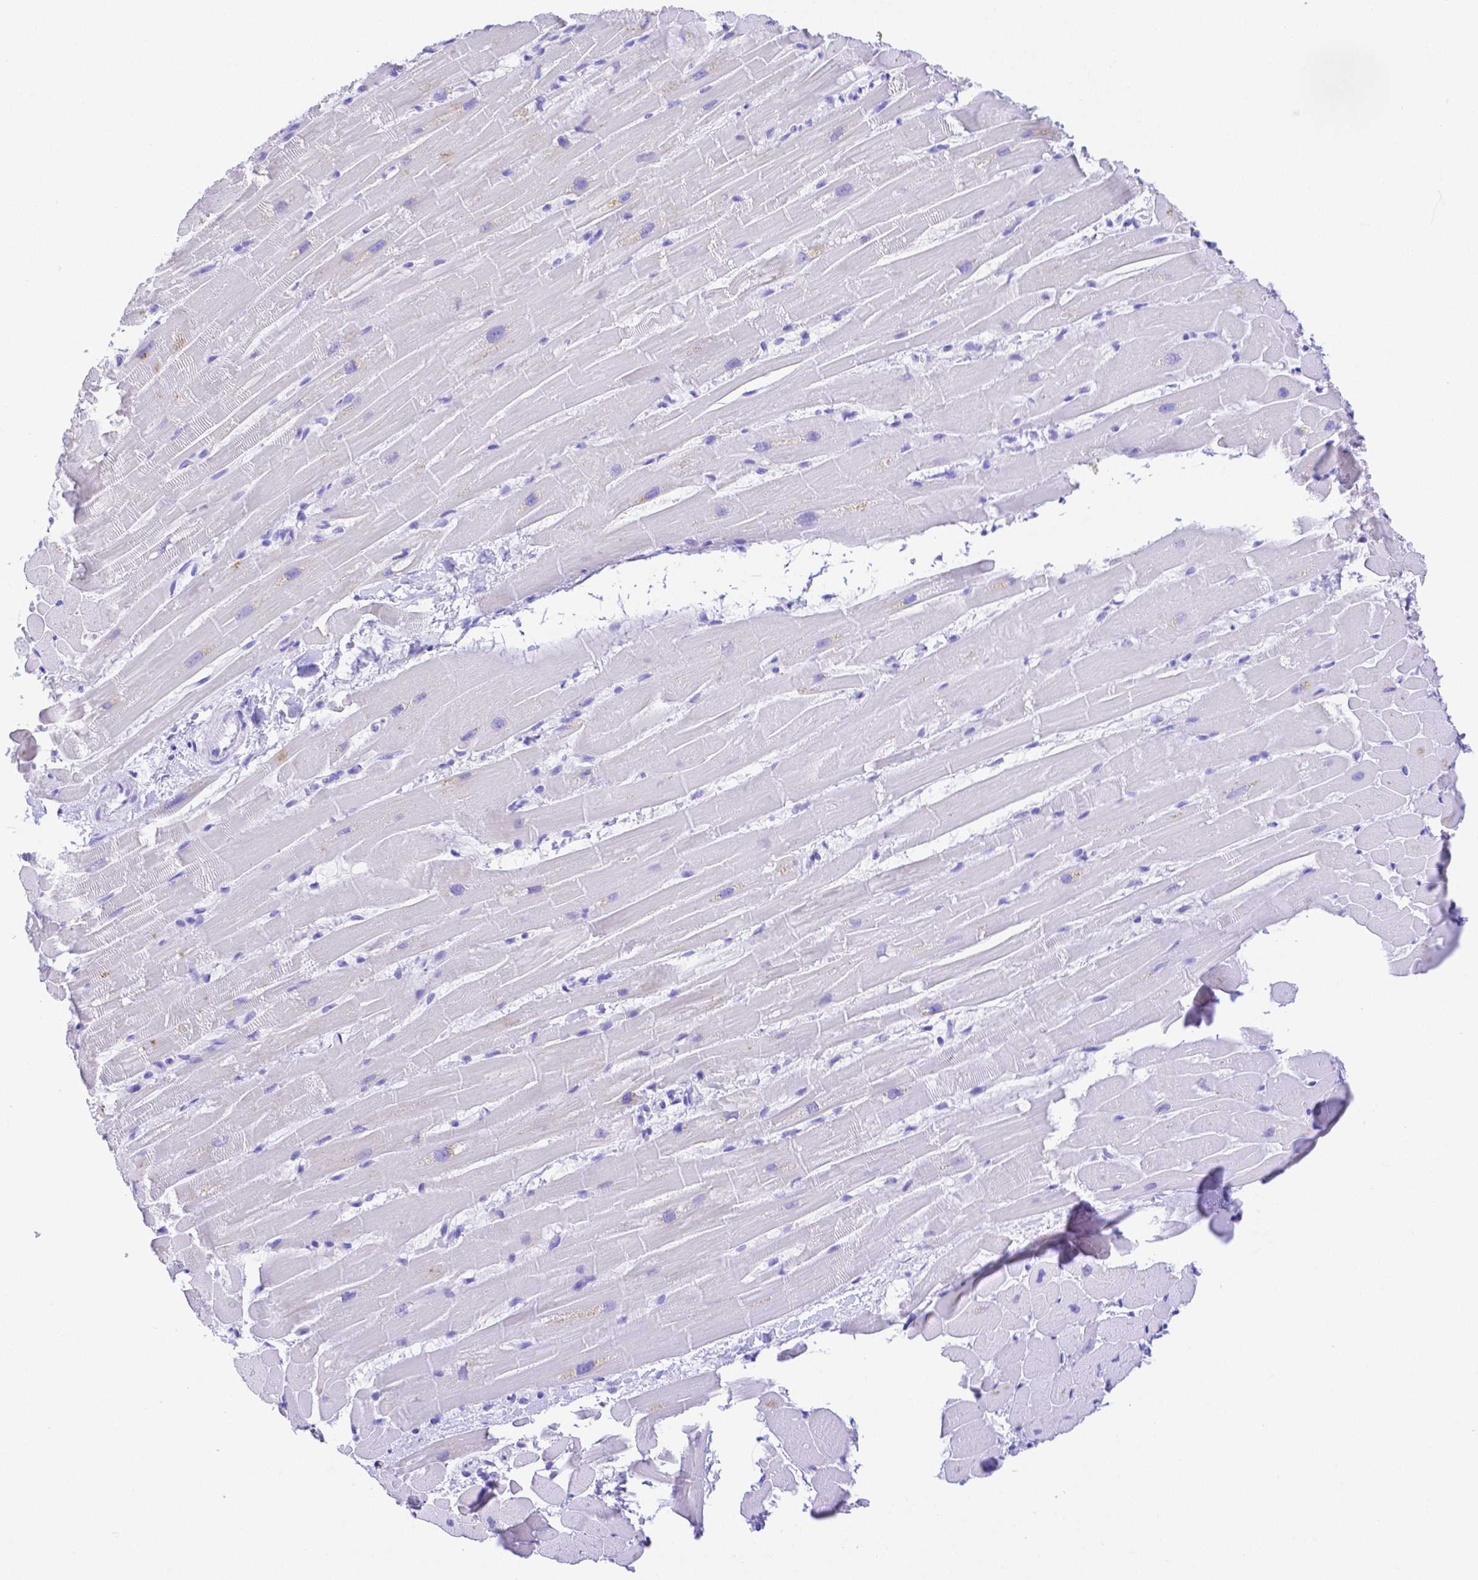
{"staining": {"intensity": "negative", "quantity": "none", "location": "none"}, "tissue": "heart muscle", "cell_type": "Cardiomyocytes", "image_type": "normal", "snomed": [{"axis": "morphology", "description": "Normal tissue, NOS"}, {"axis": "topography", "description": "Heart"}], "caption": "A histopathology image of heart muscle stained for a protein reveals no brown staining in cardiomyocytes. (Immunohistochemistry (ihc), brightfield microscopy, high magnification).", "gene": "SMR3A", "patient": {"sex": "male", "age": 37}}